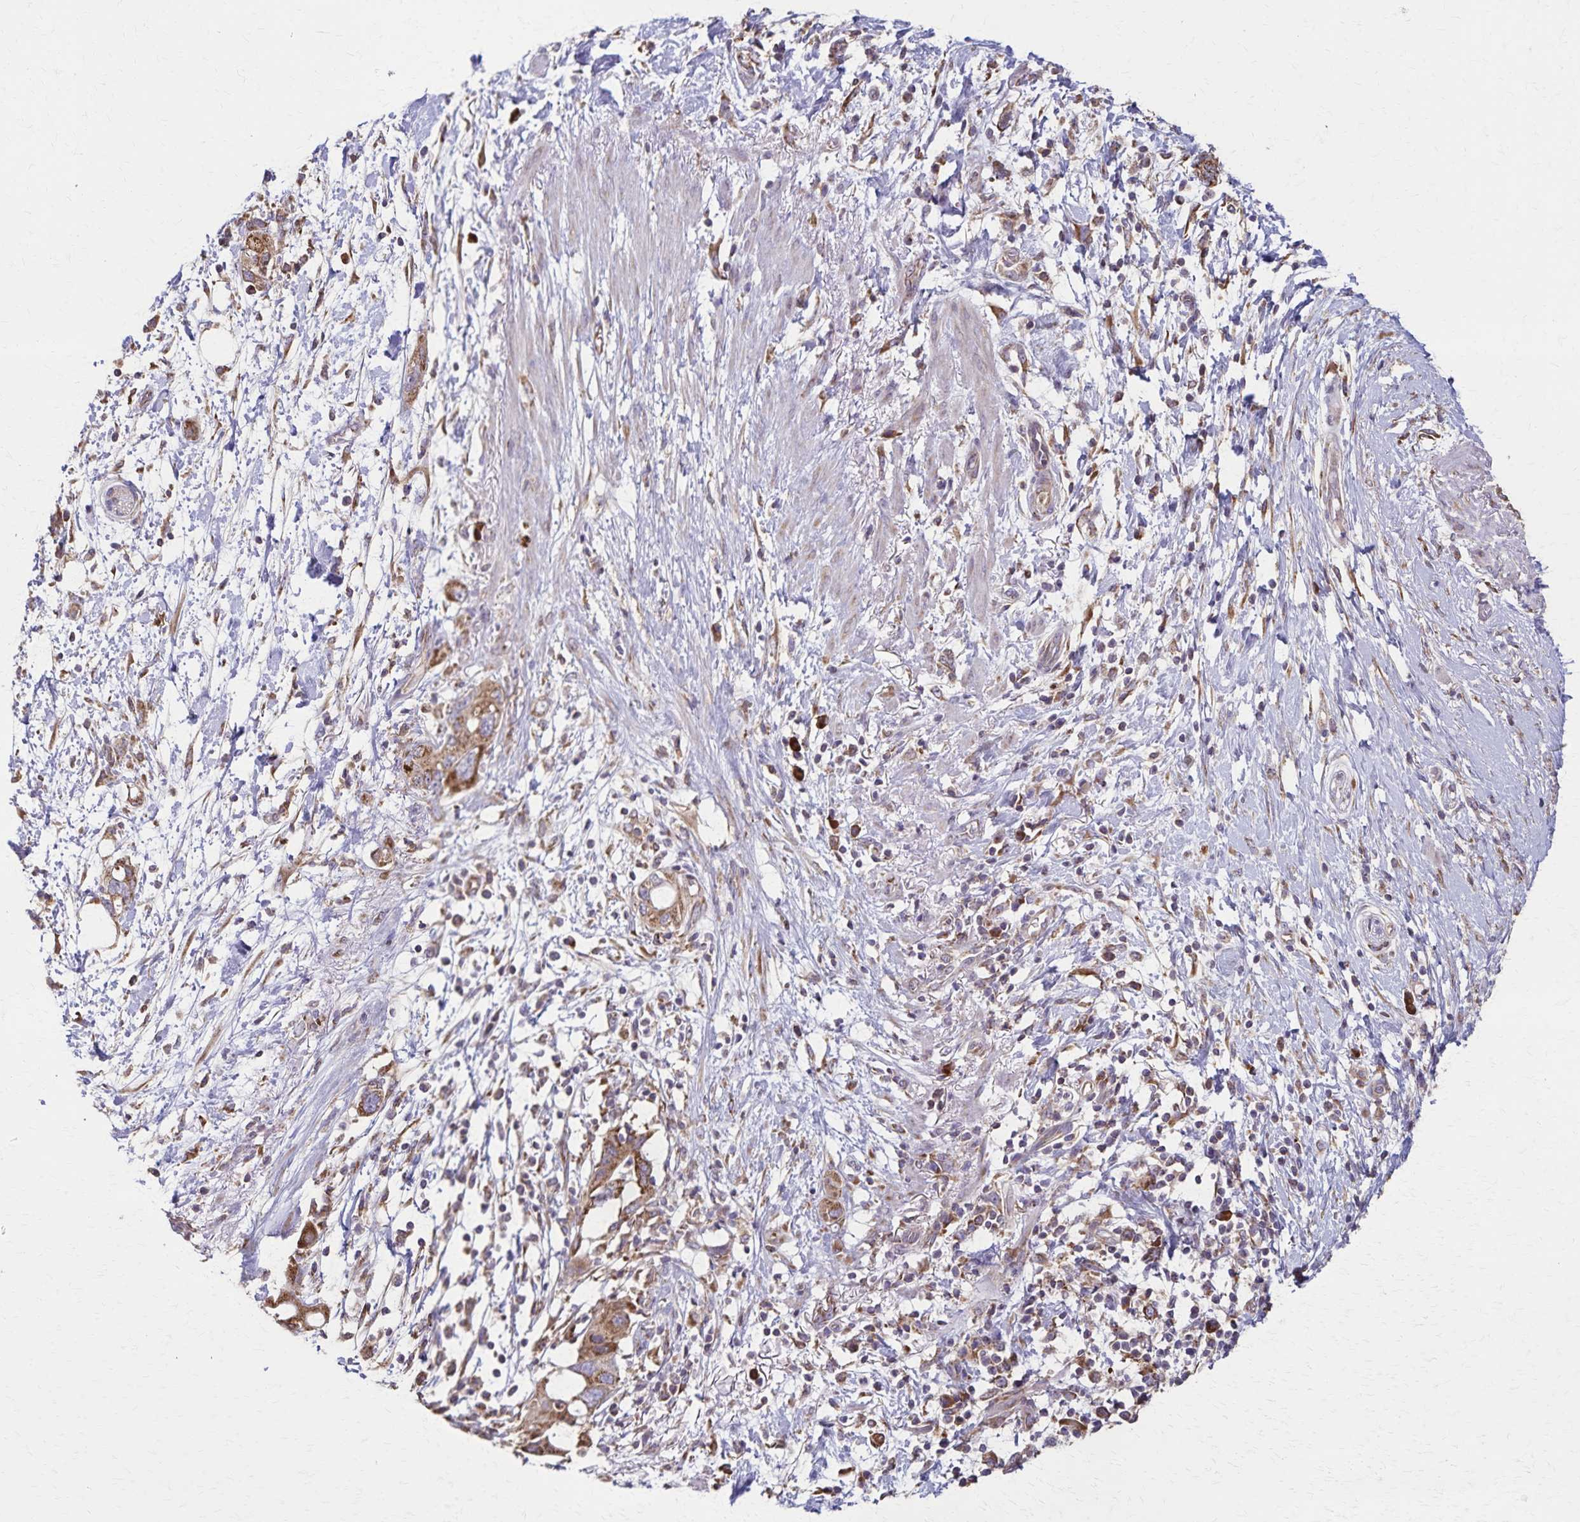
{"staining": {"intensity": "moderate", "quantity": ">75%", "location": "cytoplasmic/membranous"}, "tissue": "pancreatic cancer", "cell_type": "Tumor cells", "image_type": "cancer", "snomed": [{"axis": "morphology", "description": "Adenocarcinoma, NOS"}, {"axis": "topography", "description": "Pancreas"}], "caption": "Pancreatic cancer (adenocarcinoma) stained with DAB (3,3'-diaminobenzidine) immunohistochemistry demonstrates medium levels of moderate cytoplasmic/membranous staining in about >75% of tumor cells. (DAB = brown stain, brightfield microscopy at high magnification).", "gene": "RNF10", "patient": {"sex": "female", "age": 72}}